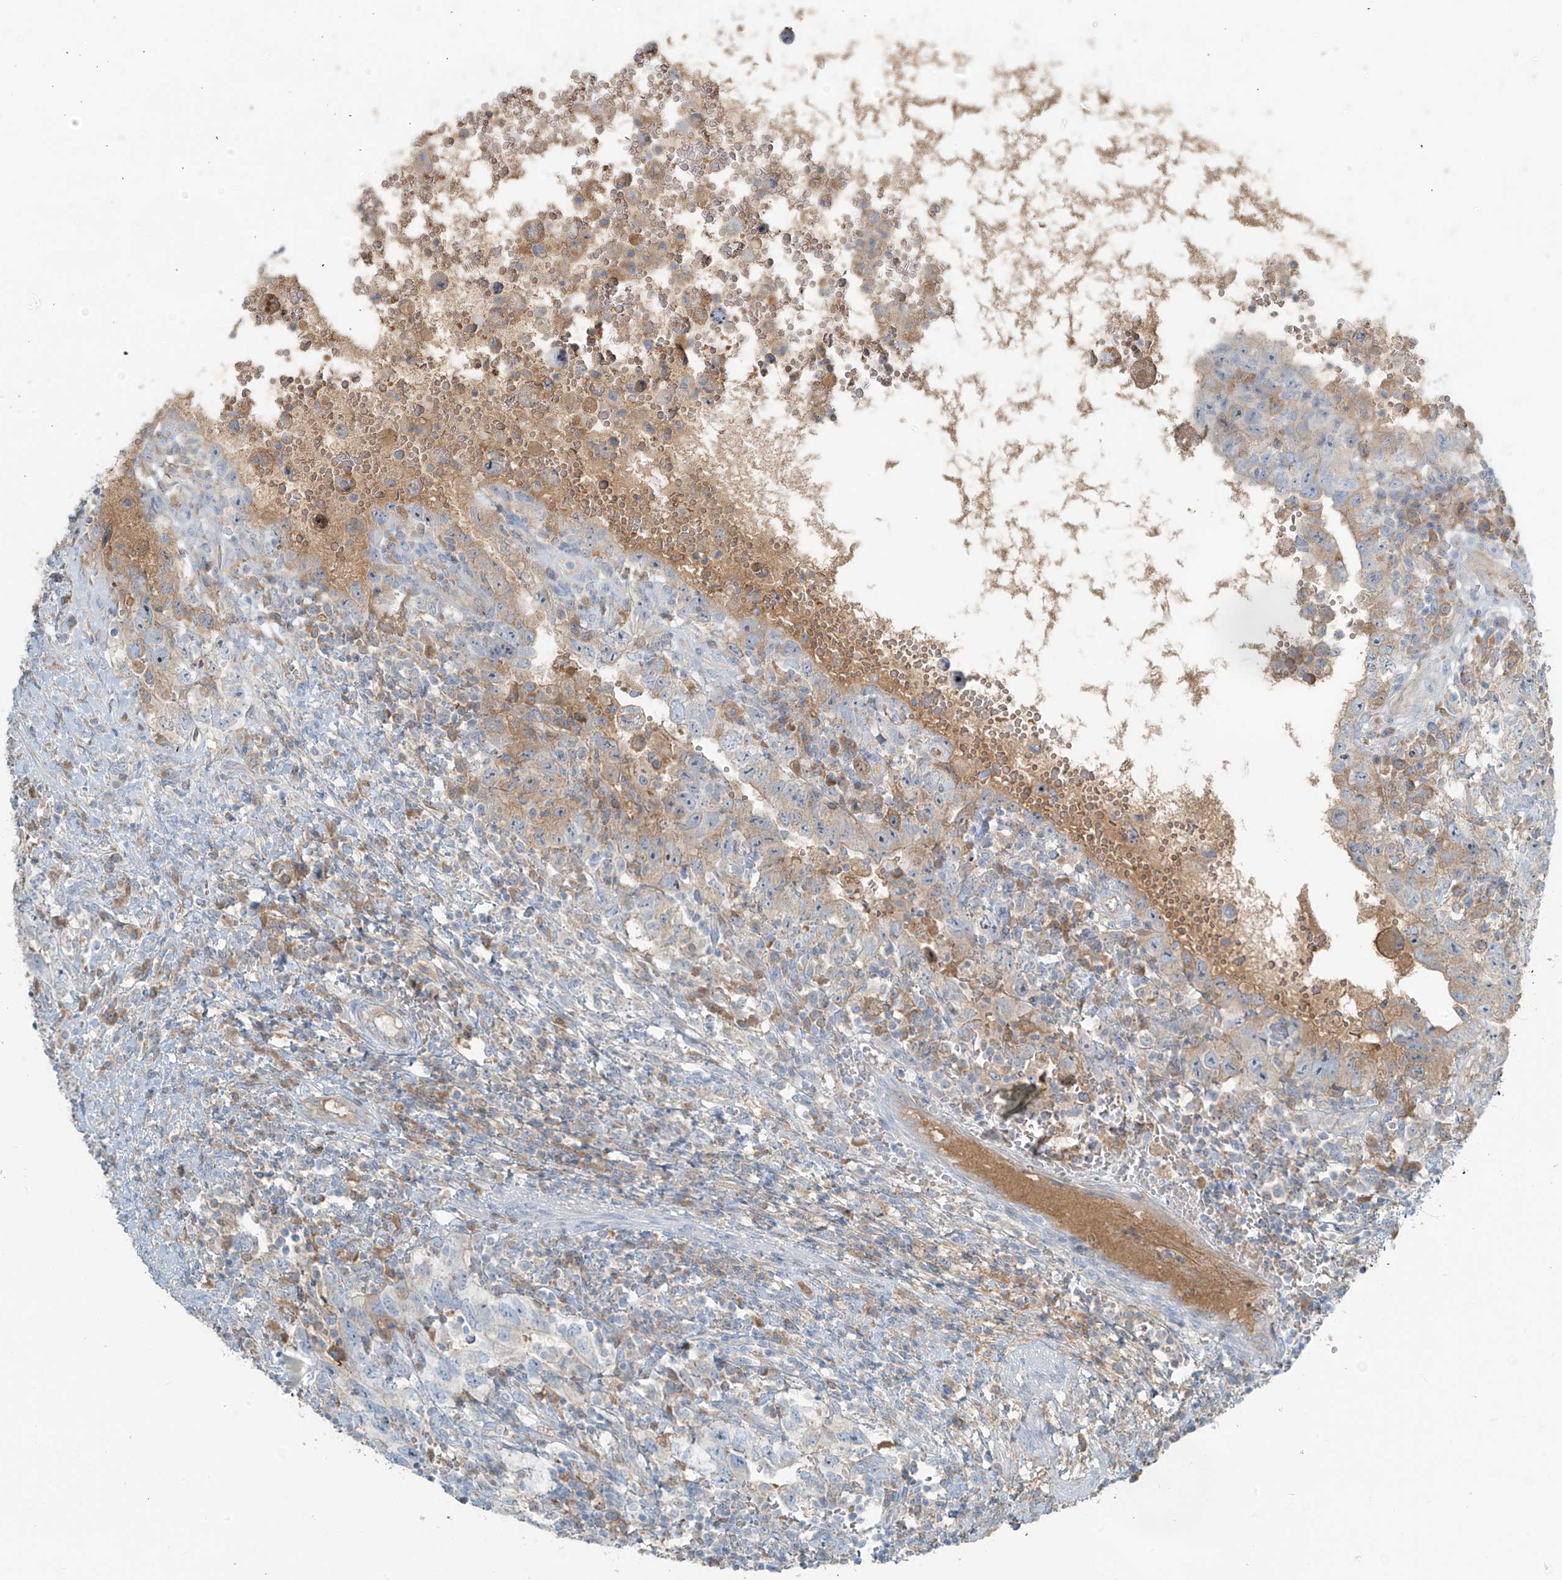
{"staining": {"intensity": "negative", "quantity": "none", "location": "none"}, "tissue": "testis cancer", "cell_type": "Tumor cells", "image_type": "cancer", "snomed": [{"axis": "morphology", "description": "Carcinoma, Embryonal, NOS"}, {"axis": "topography", "description": "Testis"}], "caption": "Tumor cells are negative for brown protein staining in testis embryonal carcinoma. (DAB (3,3'-diaminobenzidine) IHC with hematoxylin counter stain).", "gene": "FAM131C", "patient": {"sex": "male", "age": 26}}